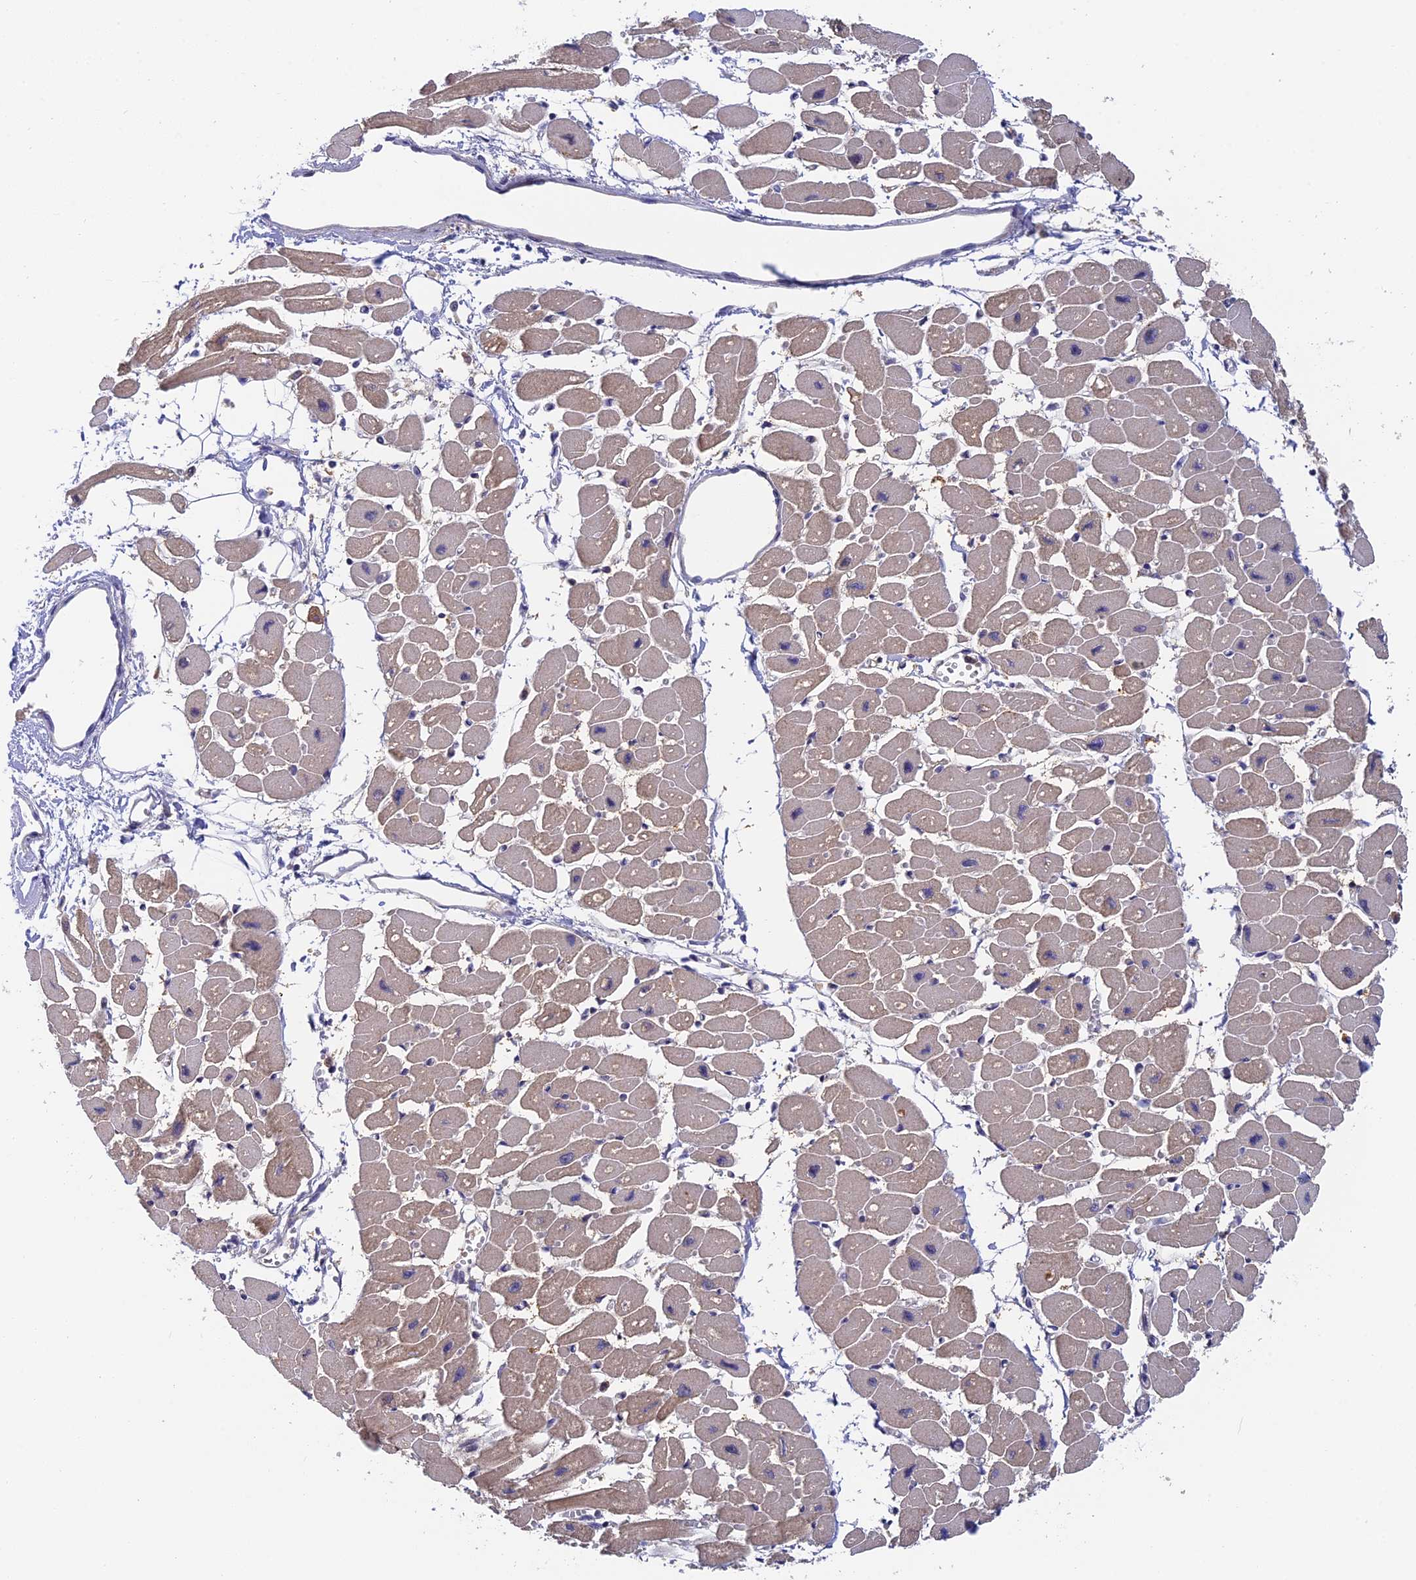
{"staining": {"intensity": "moderate", "quantity": "25%-75%", "location": "cytoplasmic/membranous"}, "tissue": "heart muscle", "cell_type": "Cardiomyocytes", "image_type": "normal", "snomed": [{"axis": "morphology", "description": "Normal tissue, NOS"}, {"axis": "topography", "description": "Heart"}], "caption": "DAB (3,3'-diaminobenzidine) immunohistochemical staining of unremarkable human heart muscle reveals moderate cytoplasmic/membranous protein positivity in about 25%-75% of cardiomyocytes. The protein of interest is stained brown, and the nuclei are stained in blue (DAB IHC with brightfield microscopy, high magnification).", "gene": "IPO5", "patient": {"sex": "female", "age": 54}}